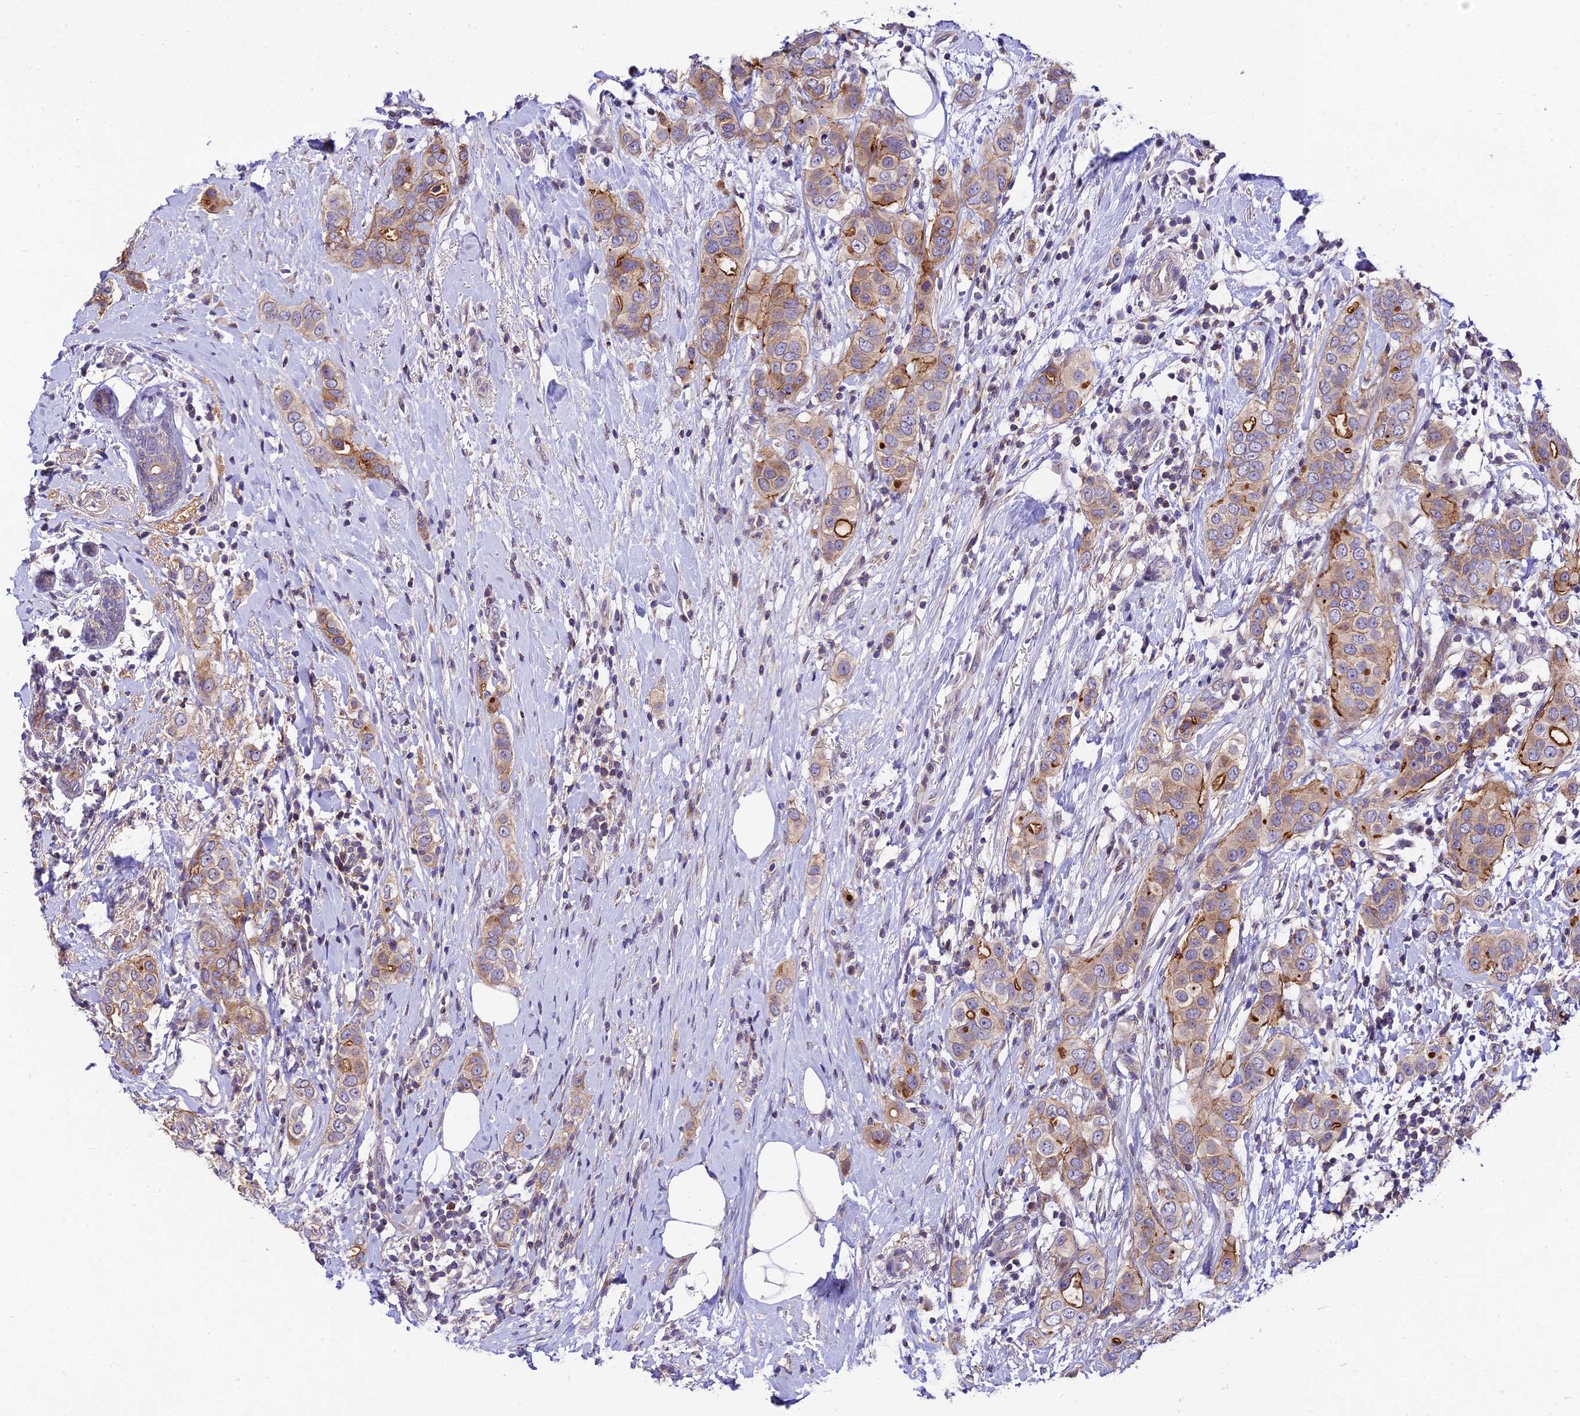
{"staining": {"intensity": "strong", "quantity": "<25%", "location": "cytoplasmic/membranous"}, "tissue": "breast cancer", "cell_type": "Tumor cells", "image_type": "cancer", "snomed": [{"axis": "morphology", "description": "Lobular carcinoma"}, {"axis": "topography", "description": "Breast"}], "caption": "The micrograph shows a brown stain indicating the presence of a protein in the cytoplasmic/membranous of tumor cells in lobular carcinoma (breast).", "gene": "C6orf132", "patient": {"sex": "female", "age": 51}}